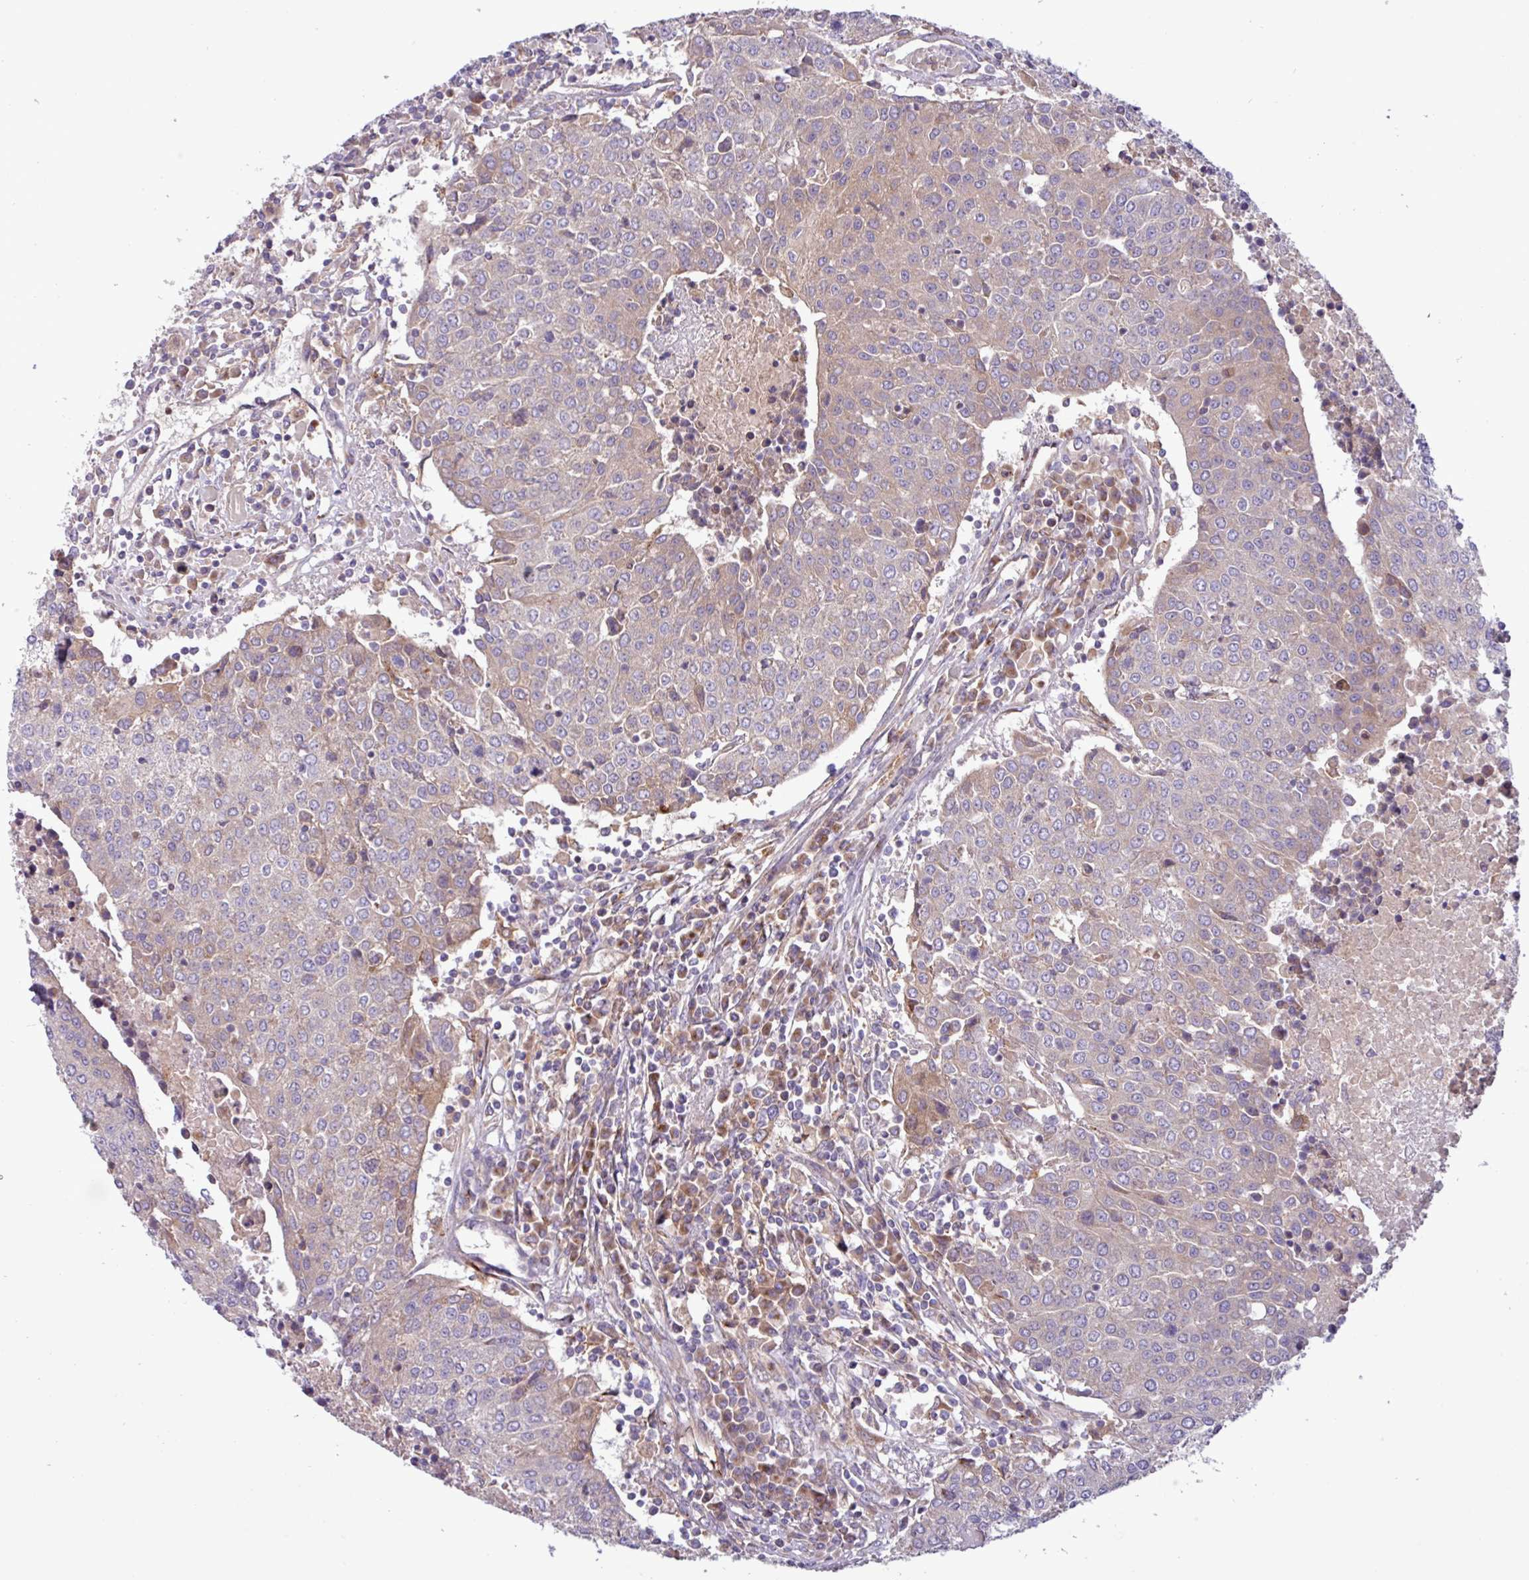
{"staining": {"intensity": "weak", "quantity": "25%-75%", "location": "cytoplasmic/membranous"}, "tissue": "urothelial cancer", "cell_type": "Tumor cells", "image_type": "cancer", "snomed": [{"axis": "morphology", "description": "Urothelial carcinoma, High grade"}, {"axis": "topography", "description": "Urinary bladder"}], "caption": "High-grade urothelial carcinoma stained with a protein marker reveals weak staining in tumor cells.", "gene": "RAB19", "patient": {"sex": "female", "age": 85}}